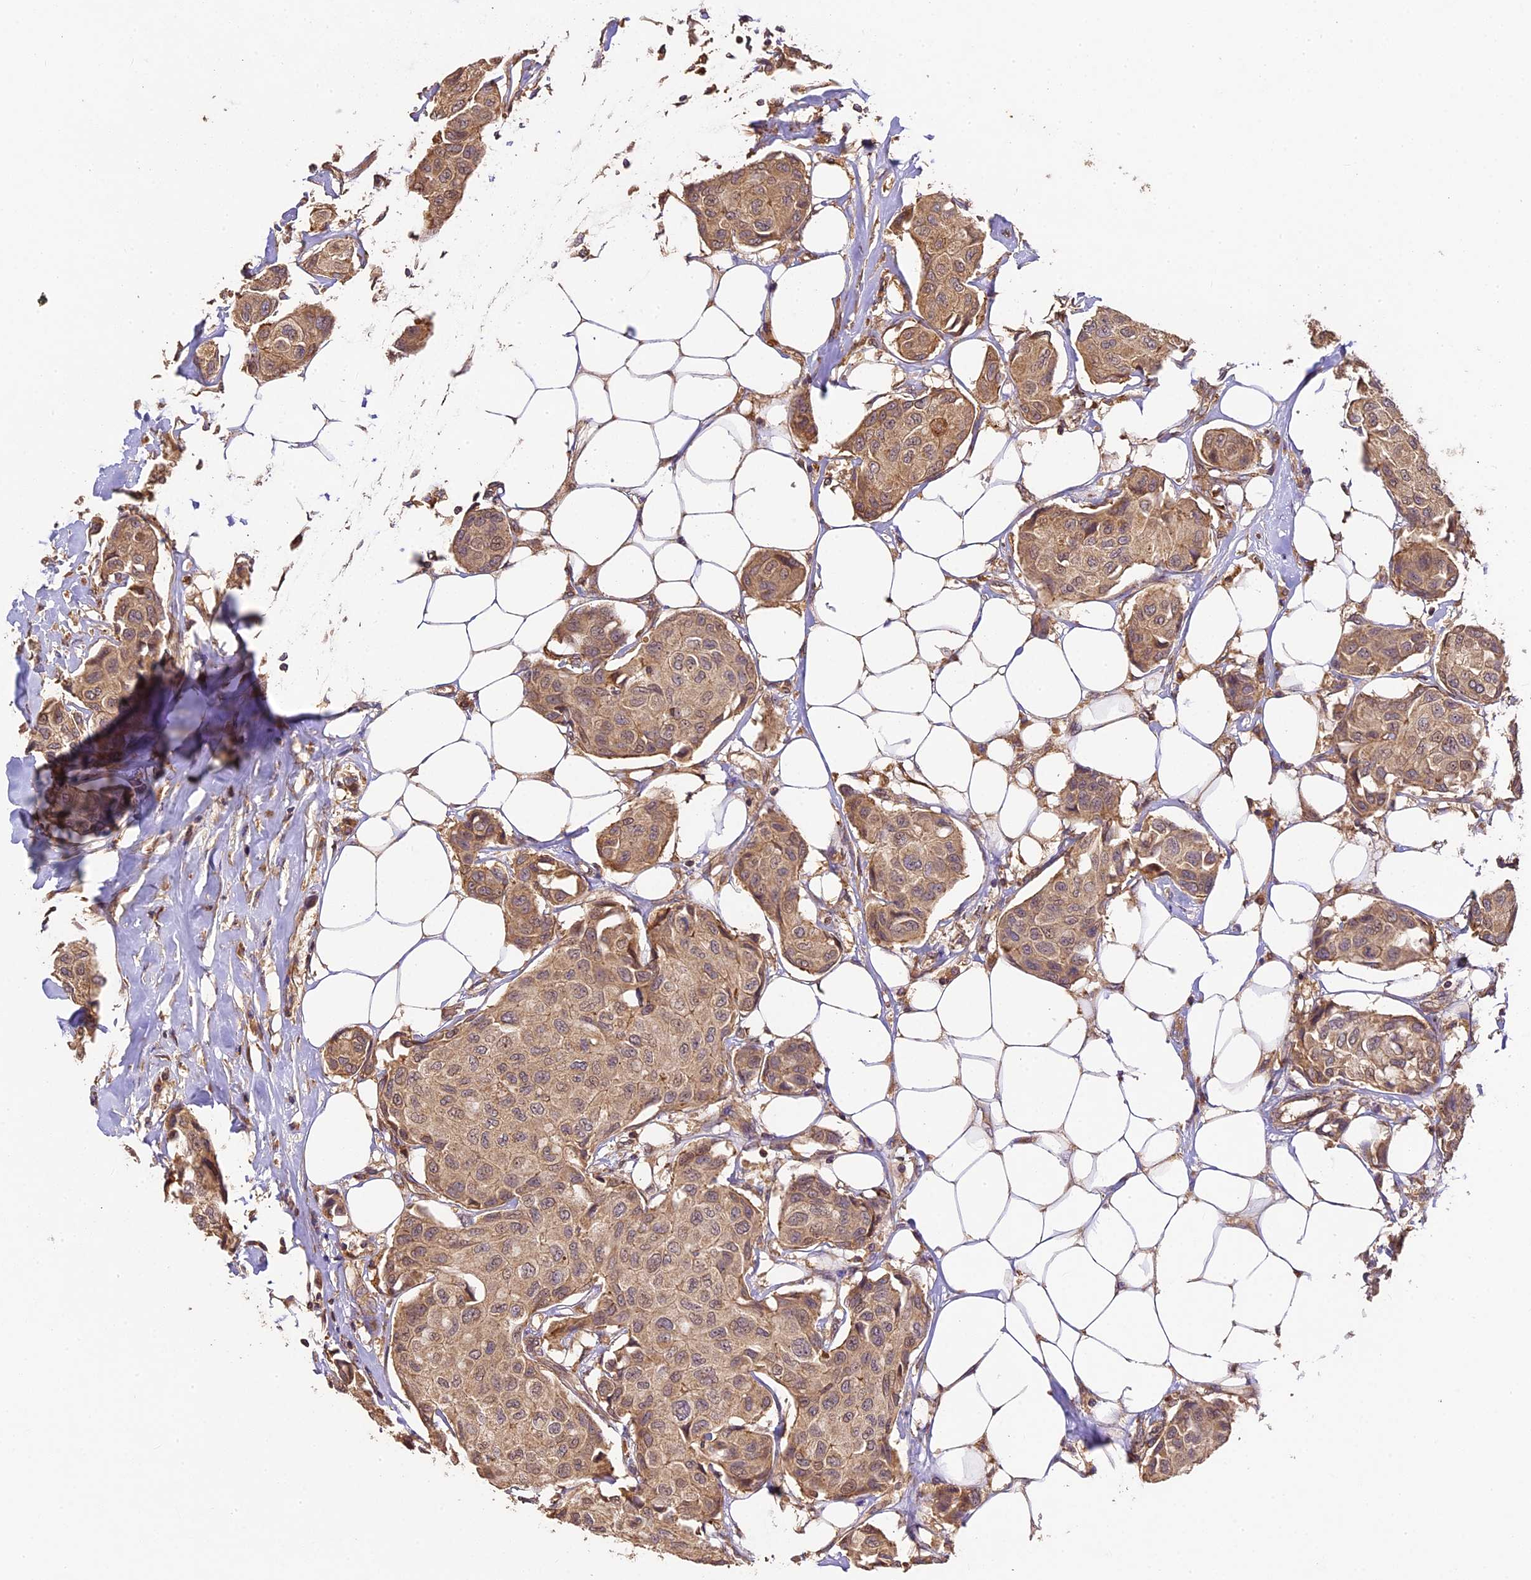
{"staining": {"intensity": "moderate", "quantity": ">75%", "location": "cytoplasmic/membranous"}, "tissue": "breast cancer", "cell_type": "Tumor cells", "image_type": "cancer", "snomed": [{"axis": "morphology", "description": "Duct carcinoma"}, {"axis": "topography", "description": "Breast"}], "caption": "This histopathology image displays immunohistochemistry (IHC) staining of human breast infiltrating ductal carcinoma, with medium moderate cytoplasmic/membranous expression in about >75% of tumor cells.", "gene": "BRAP", "patient": {"sex": "female", "age": 80}}